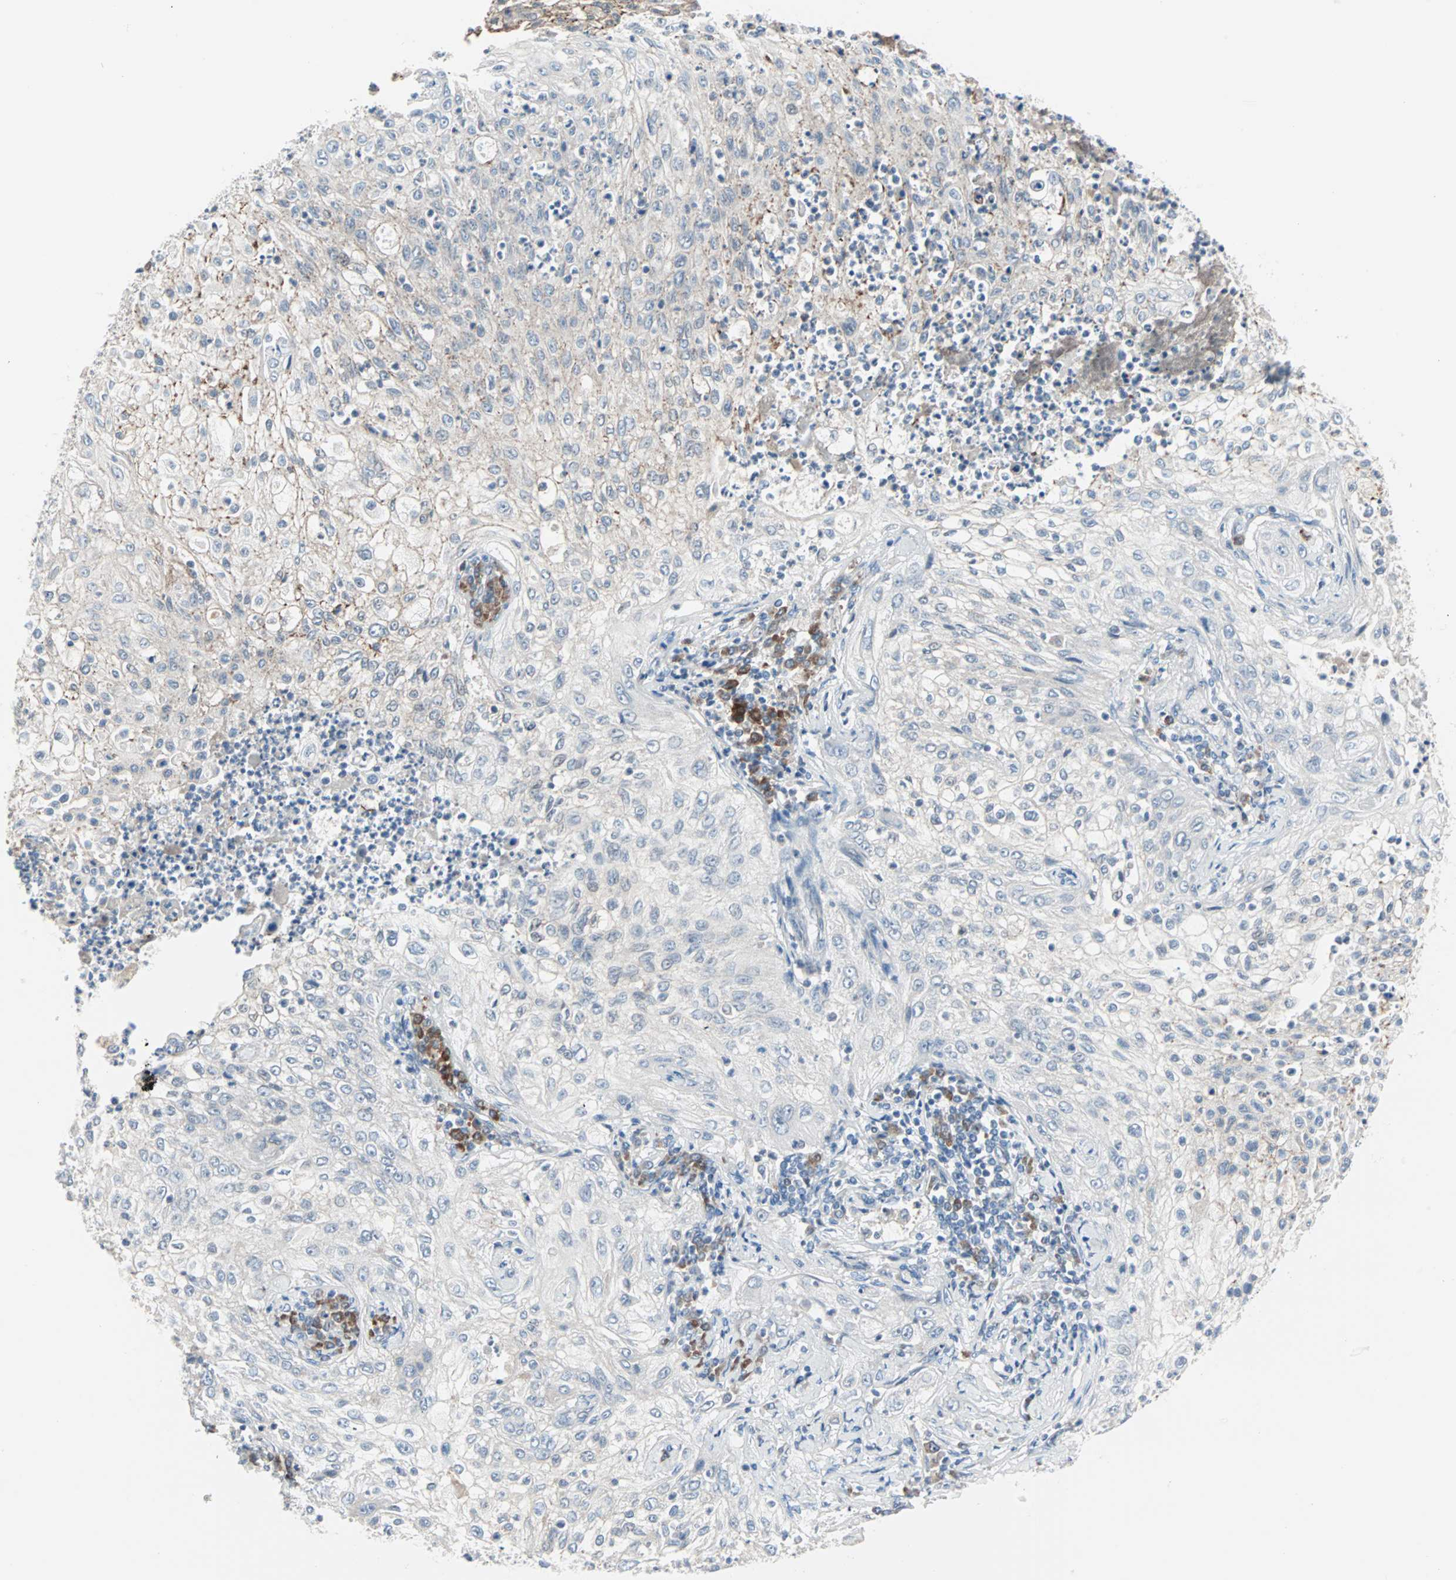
{"staining": {"intensity": "moderate", "quantity": "<25%", "location": "cytoplasmic/membranous"}, "tissue": "lung cancer", "cell_type": "Tumor cells", "image_type": "cancer", "snomed": [{"axis": "morphology", "description": "Inflammation, NOS"}, {"axis": "morphology", "description": "Squamous cell carcinoma, NOS"}, {"axis": "topography", "description": "Lymph node"}, {"axis": "topography", "description": "Soft tissue"}, {"axis": "topography", "description": "Lung"}], "caption": "A micrograph of human lung cancer stained for a protein demonstrates moderate cytoplasmic/membranous brown staining in tumor cells.", "gene": "CASP3", "patient": {"sex": "male", "age": 66}}